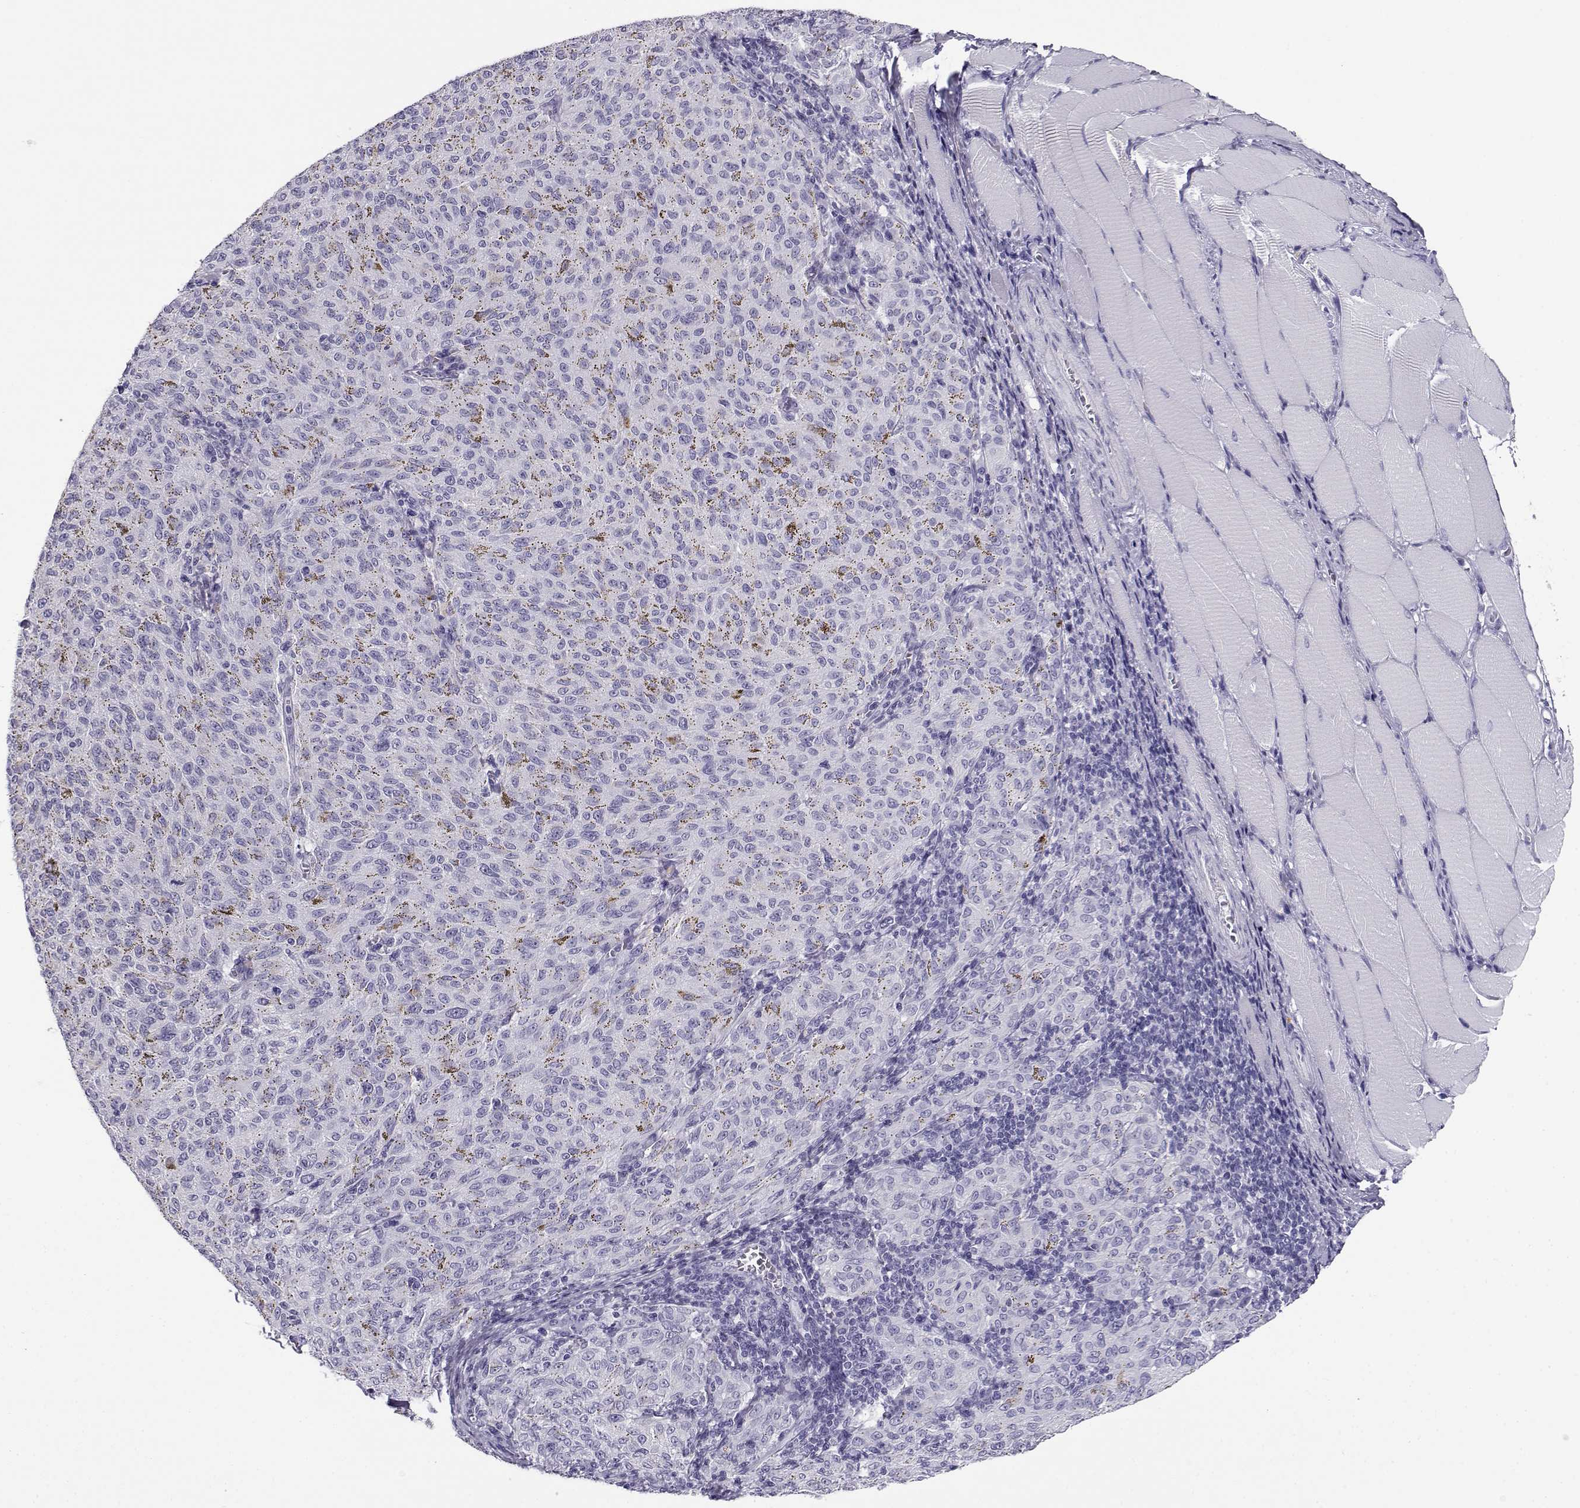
{"staining": {"intensity": "negative", "quantity": "none", "location": "none"}, "tissue": "melanoma", "cell_type": "Tumor cells", "image_type": "cancer", "snomed": [{"axis": "morphology", "description": "Malignant melanoma, NOS"}, {"axis": "topography", "description": "Skin"}], "caption": "Human melanoma stained for a protein using immunohistochemistry displays no staining in tumor cells.", "gene": "CABS1", "patient": {"sex": "female", "age": 72}}